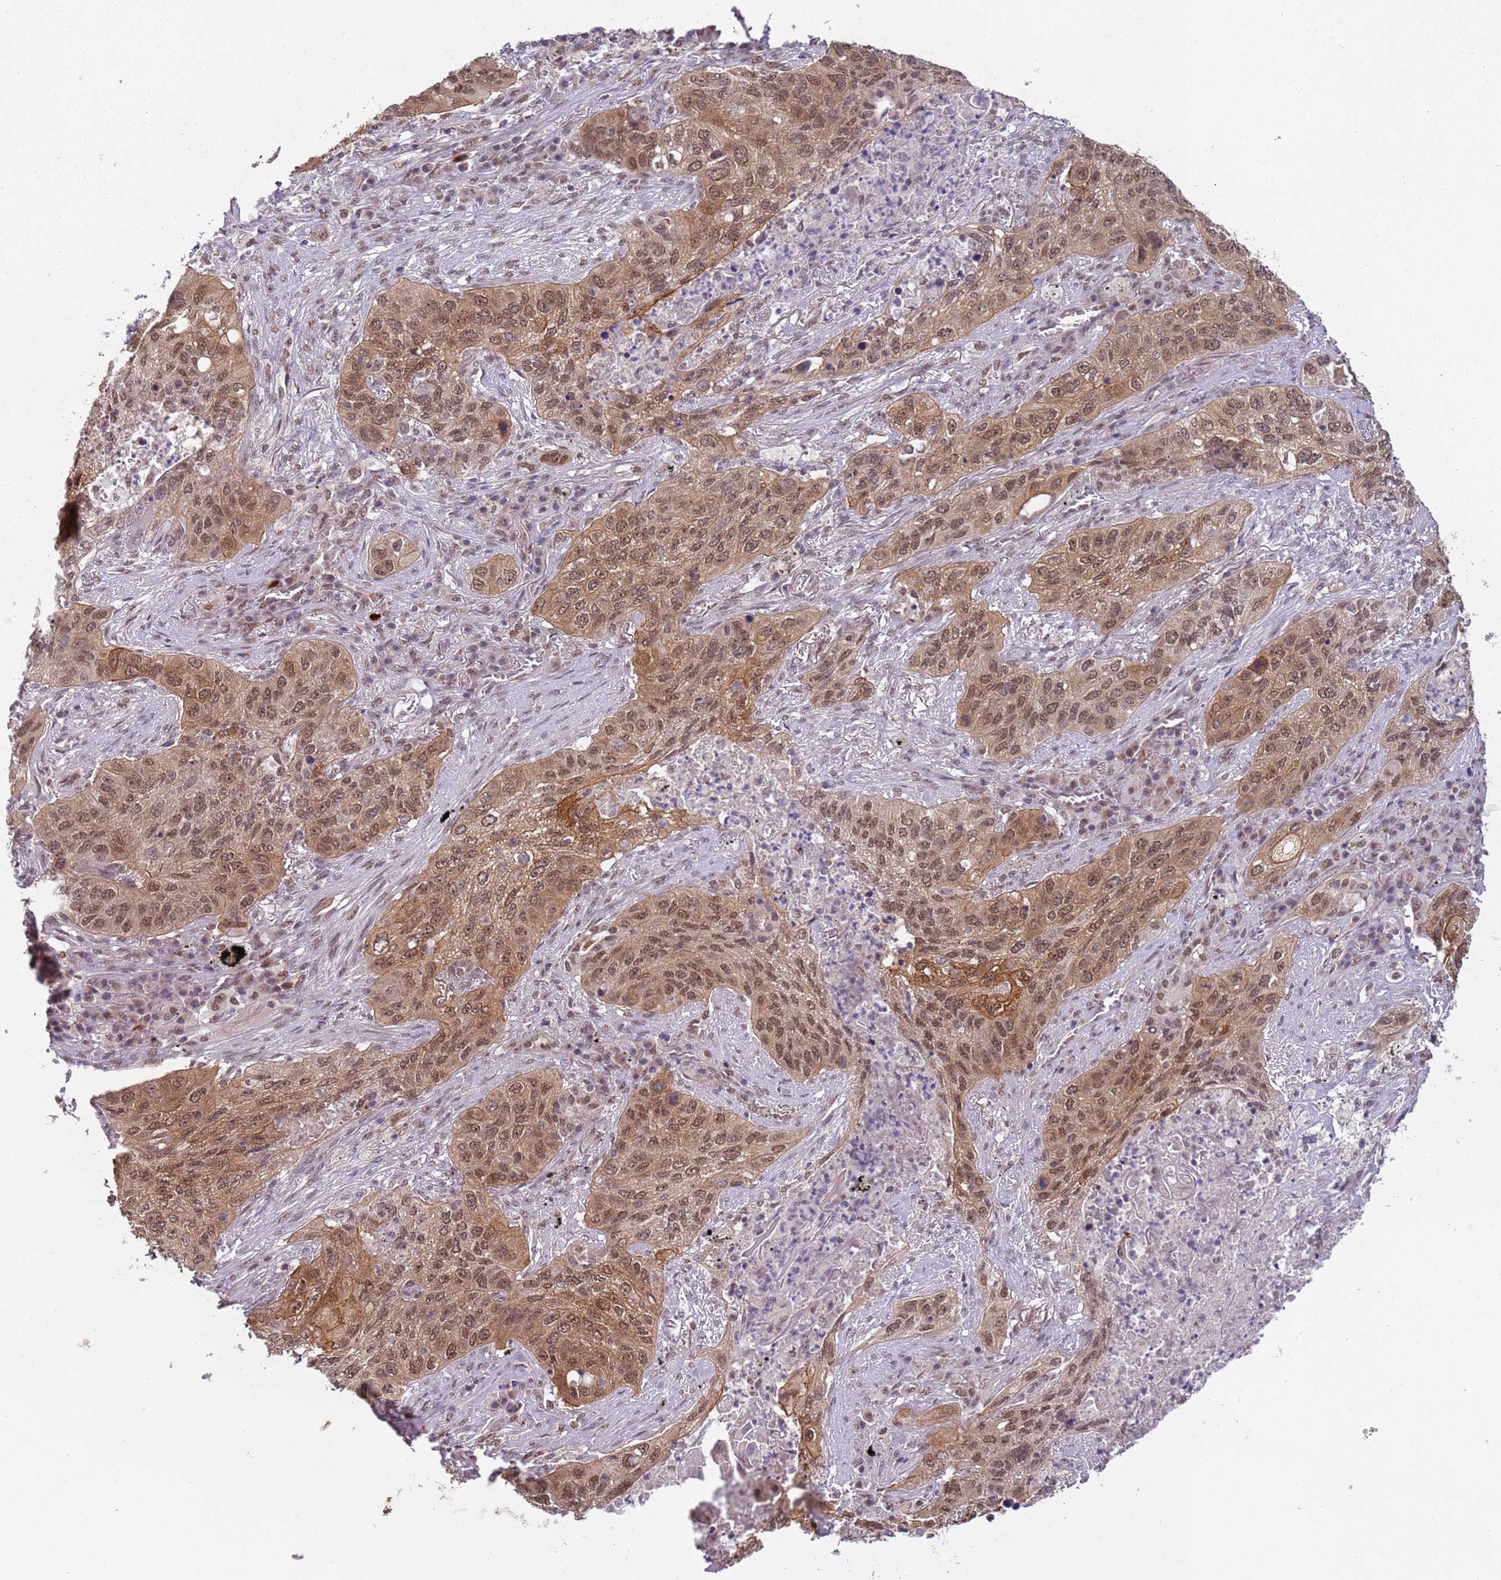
{"staining": {"intensity": "strong", "quantity": "25%-75%", "location": "cytoplasmic/membranous,nuclear"}, "tissue": "lung cancer", "cell_type": "Tumor cells", "image_type": "cancer", "snomed": [{"axis": "morphology", "description": "Squamous cell carcinoma, NOS"}, {"axis": "topography", "description": "Lung"}], "caption": "DAB immunohistochemical staining of human squamous cell carcinoma (lung) demonstrates strong cytoplasmic/membranous and nuclear protein positivity in about 25%-75% of tumor cells. Nuclei are stained in blue.", "gene": "FAM120AOS", "patient": {"sex": "female", "age": 63}}